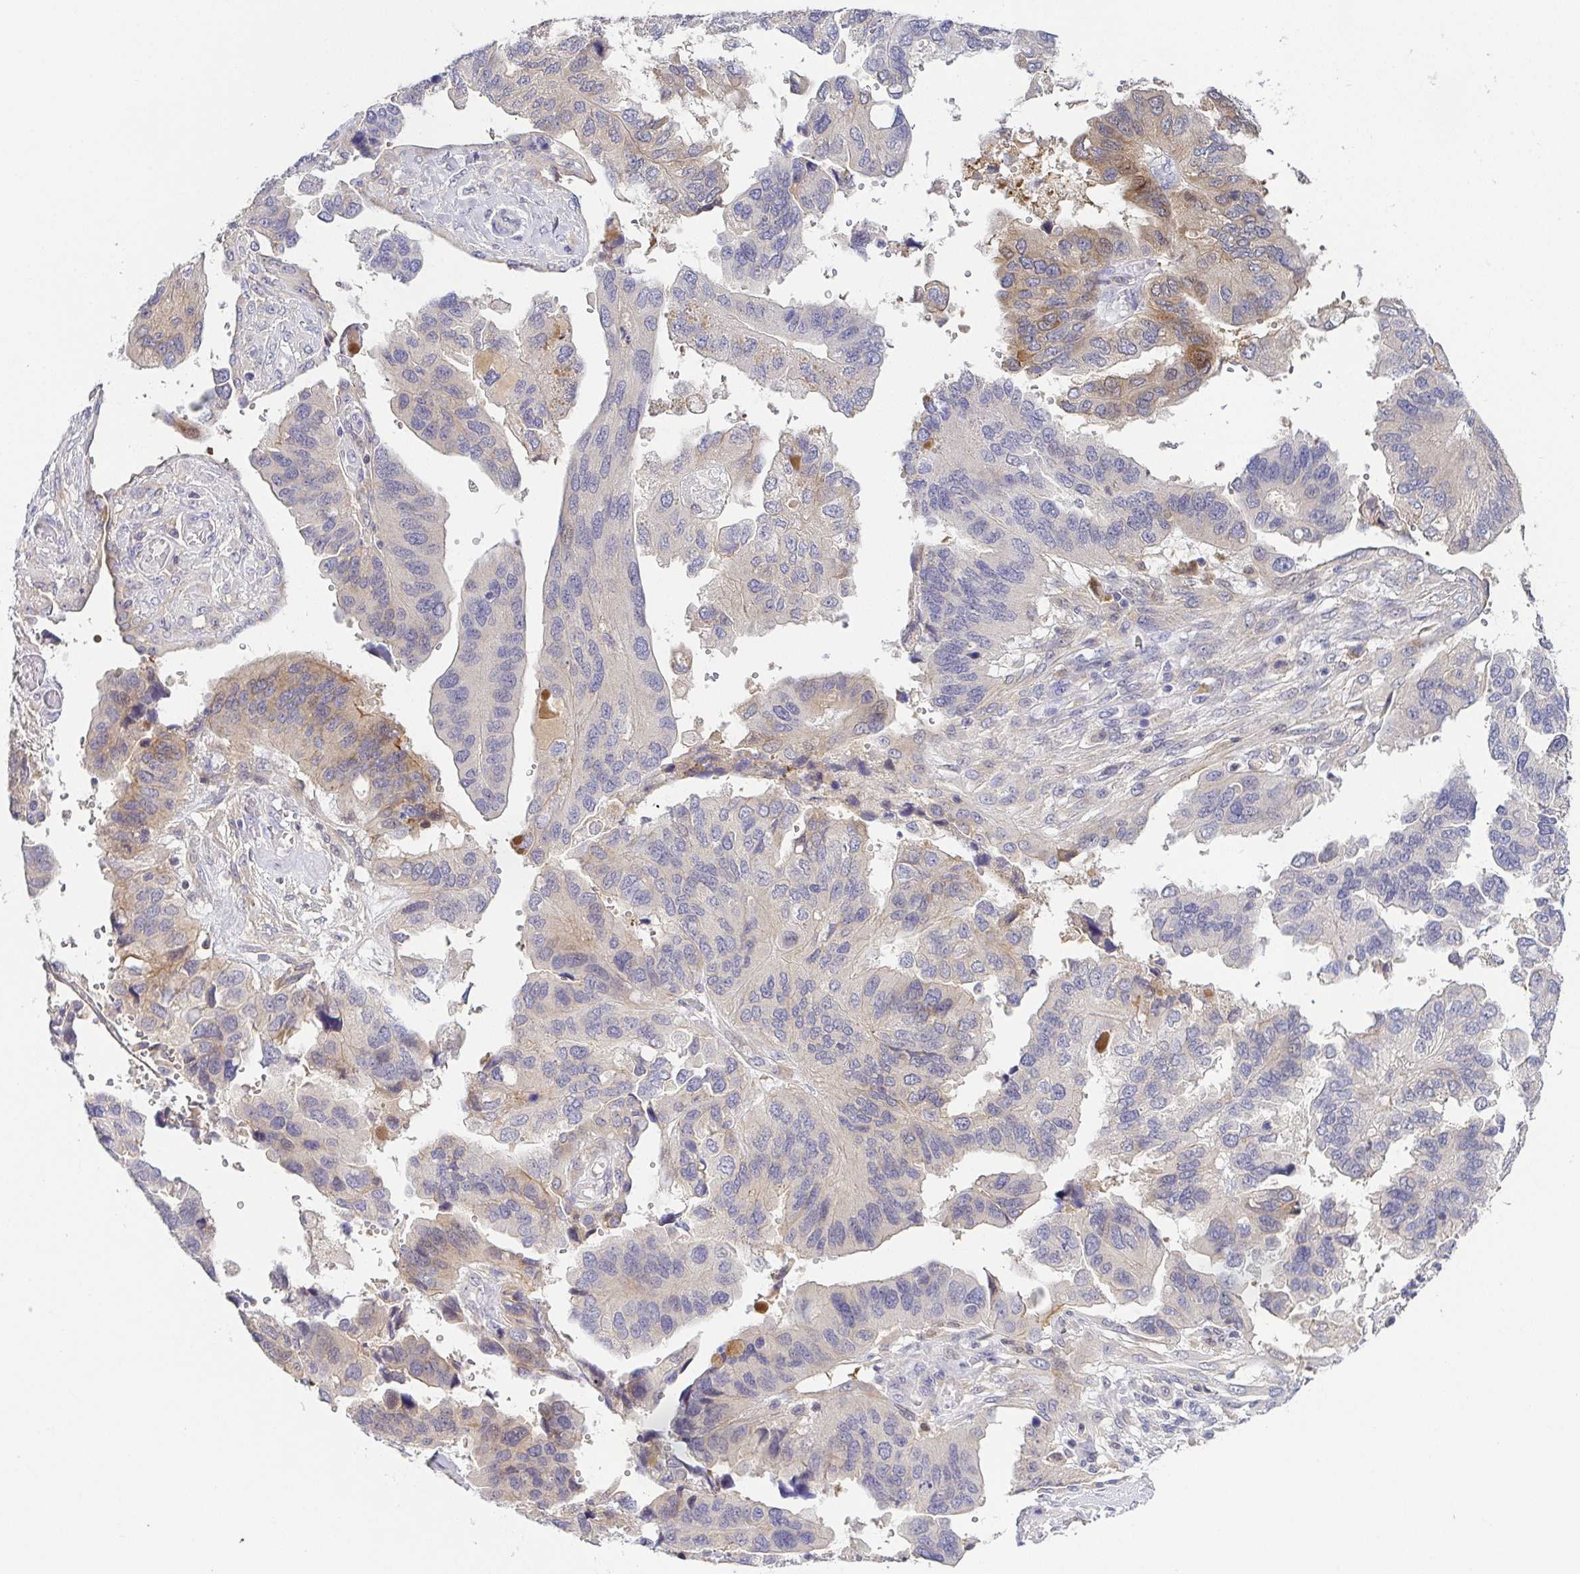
{"staining": {"intensity": "weak", "quantity": "<25%", "location": "cytoplasmic/membranous"}, "tissue": "ovarian cancer", "cell_type": "Tumor cells", "image_type": "cancer", "snomed": [{"axis": "morphology", "description": "Cystadenocarcinoma, serous, NOS"}, {"axis": "topography", "description": "Ovary"}], "caption": "A photomicrograph of ovarian serous cystadenocarcinoma stained for a protein demonstrates no brown staining in tumor cells.", "gene": "RNASE7", "patient": {"sex": "female", "age": 79}}